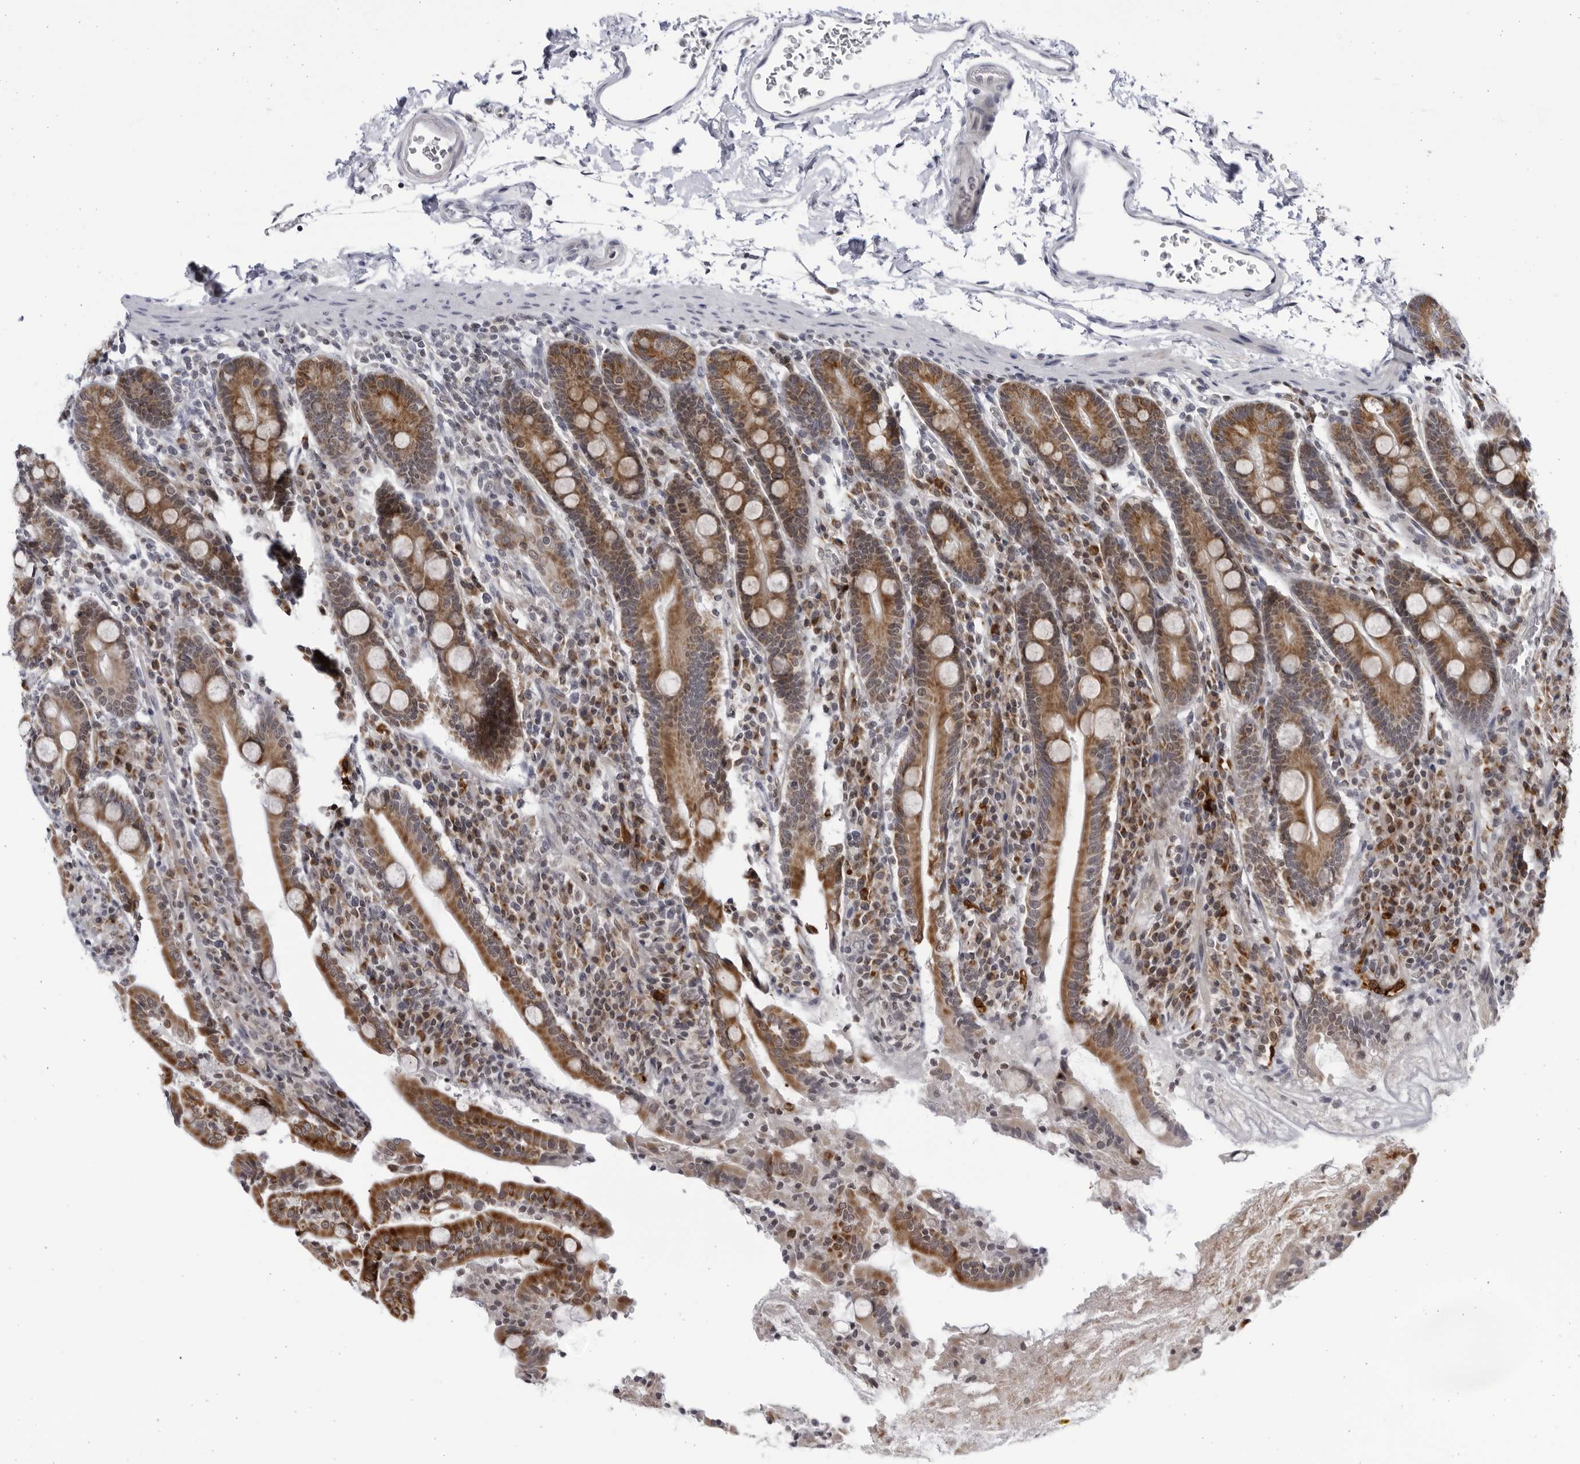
{"staining": {"intensity": "strong", "quantity": ">75%", "location": "cytoplasmic/membranous"}, "tissue": "duodenum", "cell_type": "Glandular cells", "image_type": "normal", "snomed": [{"axis": "morphology", "description": "Normal tissue, NOS"}, {"axis": "topography", "description": "Duodenum"}], "caption": "Benign duodenum demonstrates strong cytoplasmic/membranous positivity in about >75% of glandular cells, visualized by immunohistochemistry.", "gene": "SLC25A22", "patient": {"sex": "male", "age": 35}}